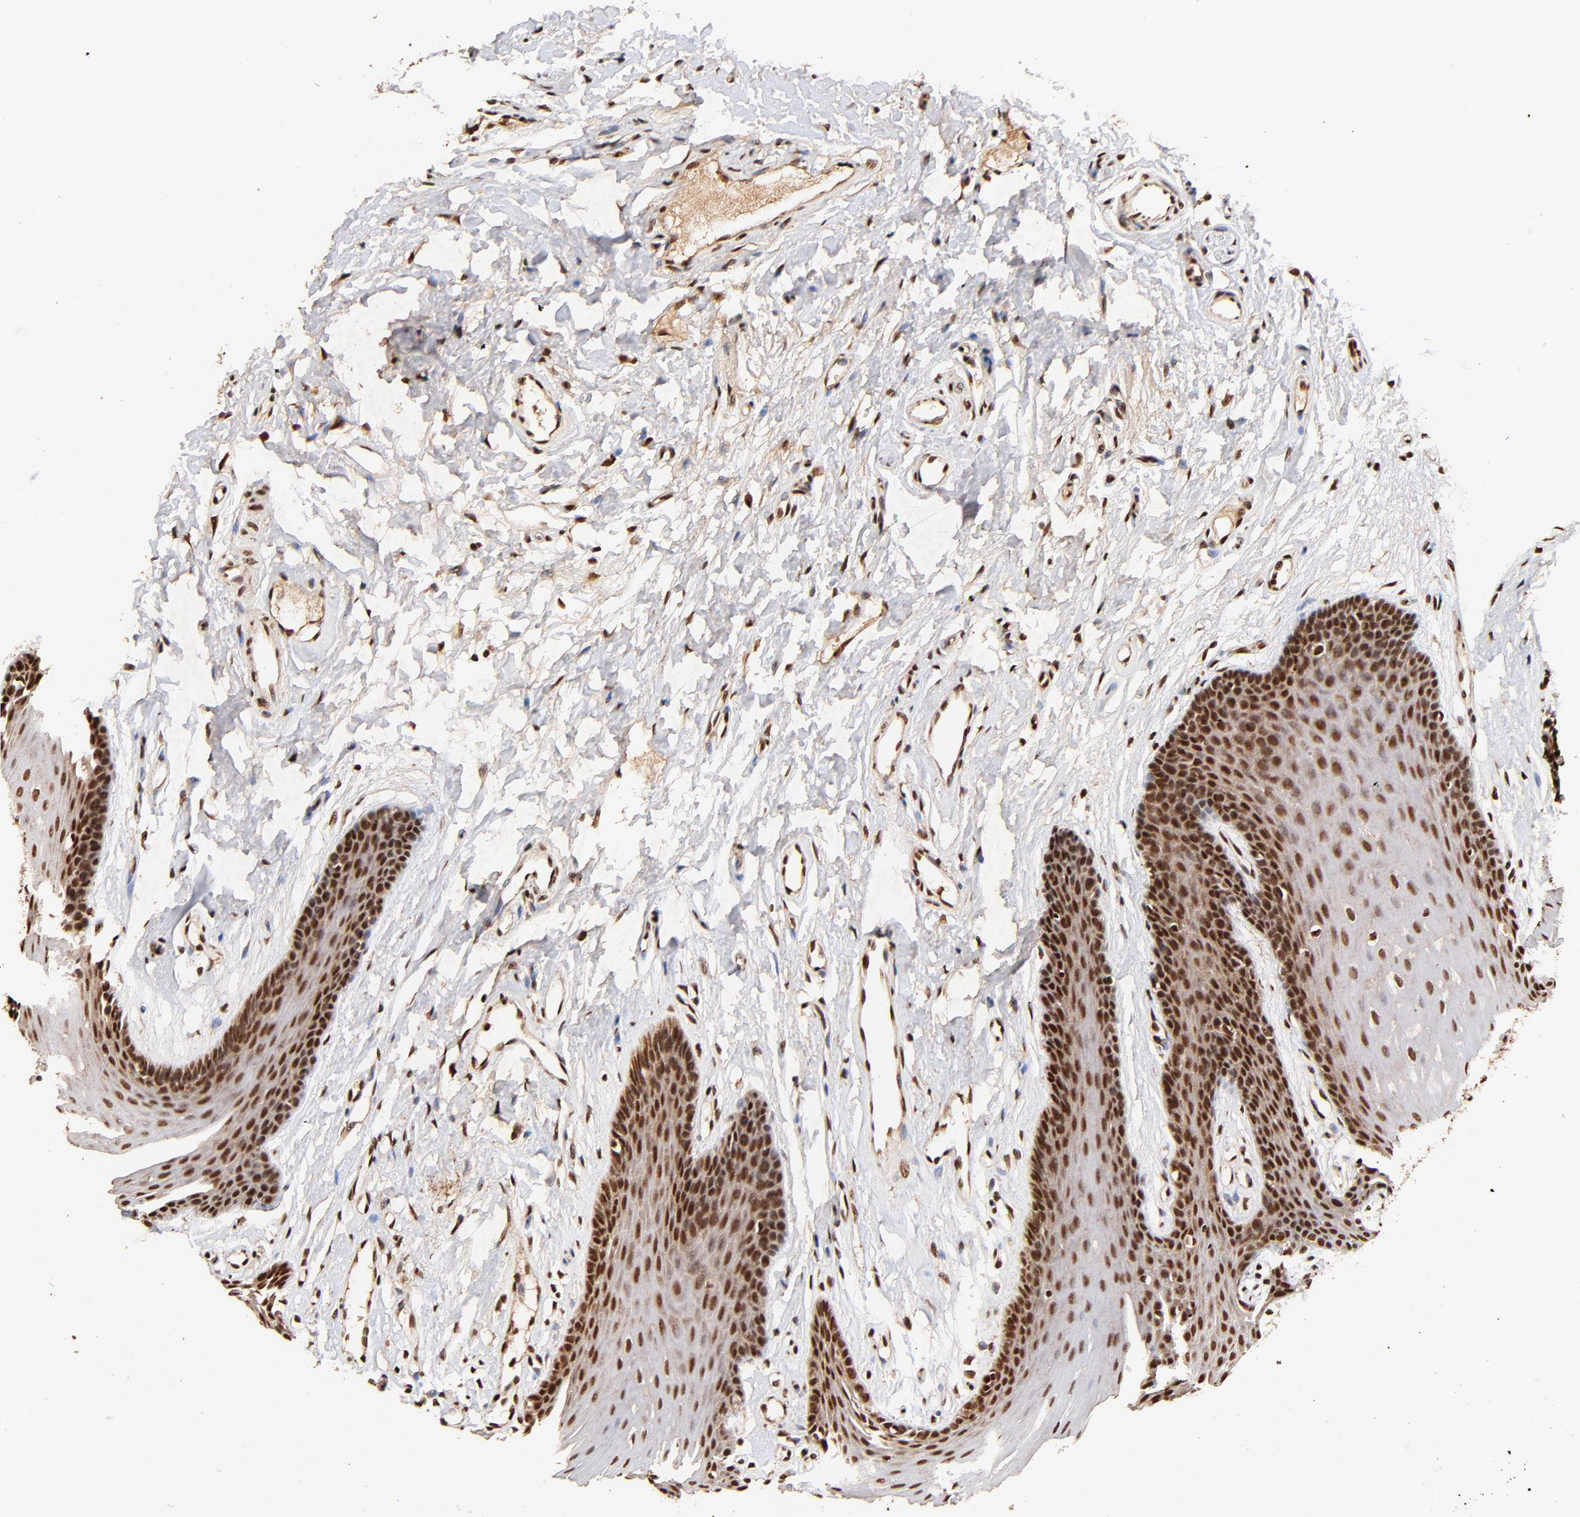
{"staining": {"intensity": "strong", "quantity": ">75%", "location": "cytoplasmic/membranous,nuclear"}, "tissue": "oral mucosa", "cell_type": "Squamous epithelial cells", "image_type": "normal", "snomed": [{"axis": "morphology", "description": "Normal tissue, NOS"}, {"axis": "topography", "description": "Oral tissue"}], "caption": "A brown stain shows strong cytoplasmic/membranous,nuclear positivity of a protein in squamous epithelial cells of benign oral mucosa.", "gene": "MED12", "patient": {"sex": "male", "age": 62}}